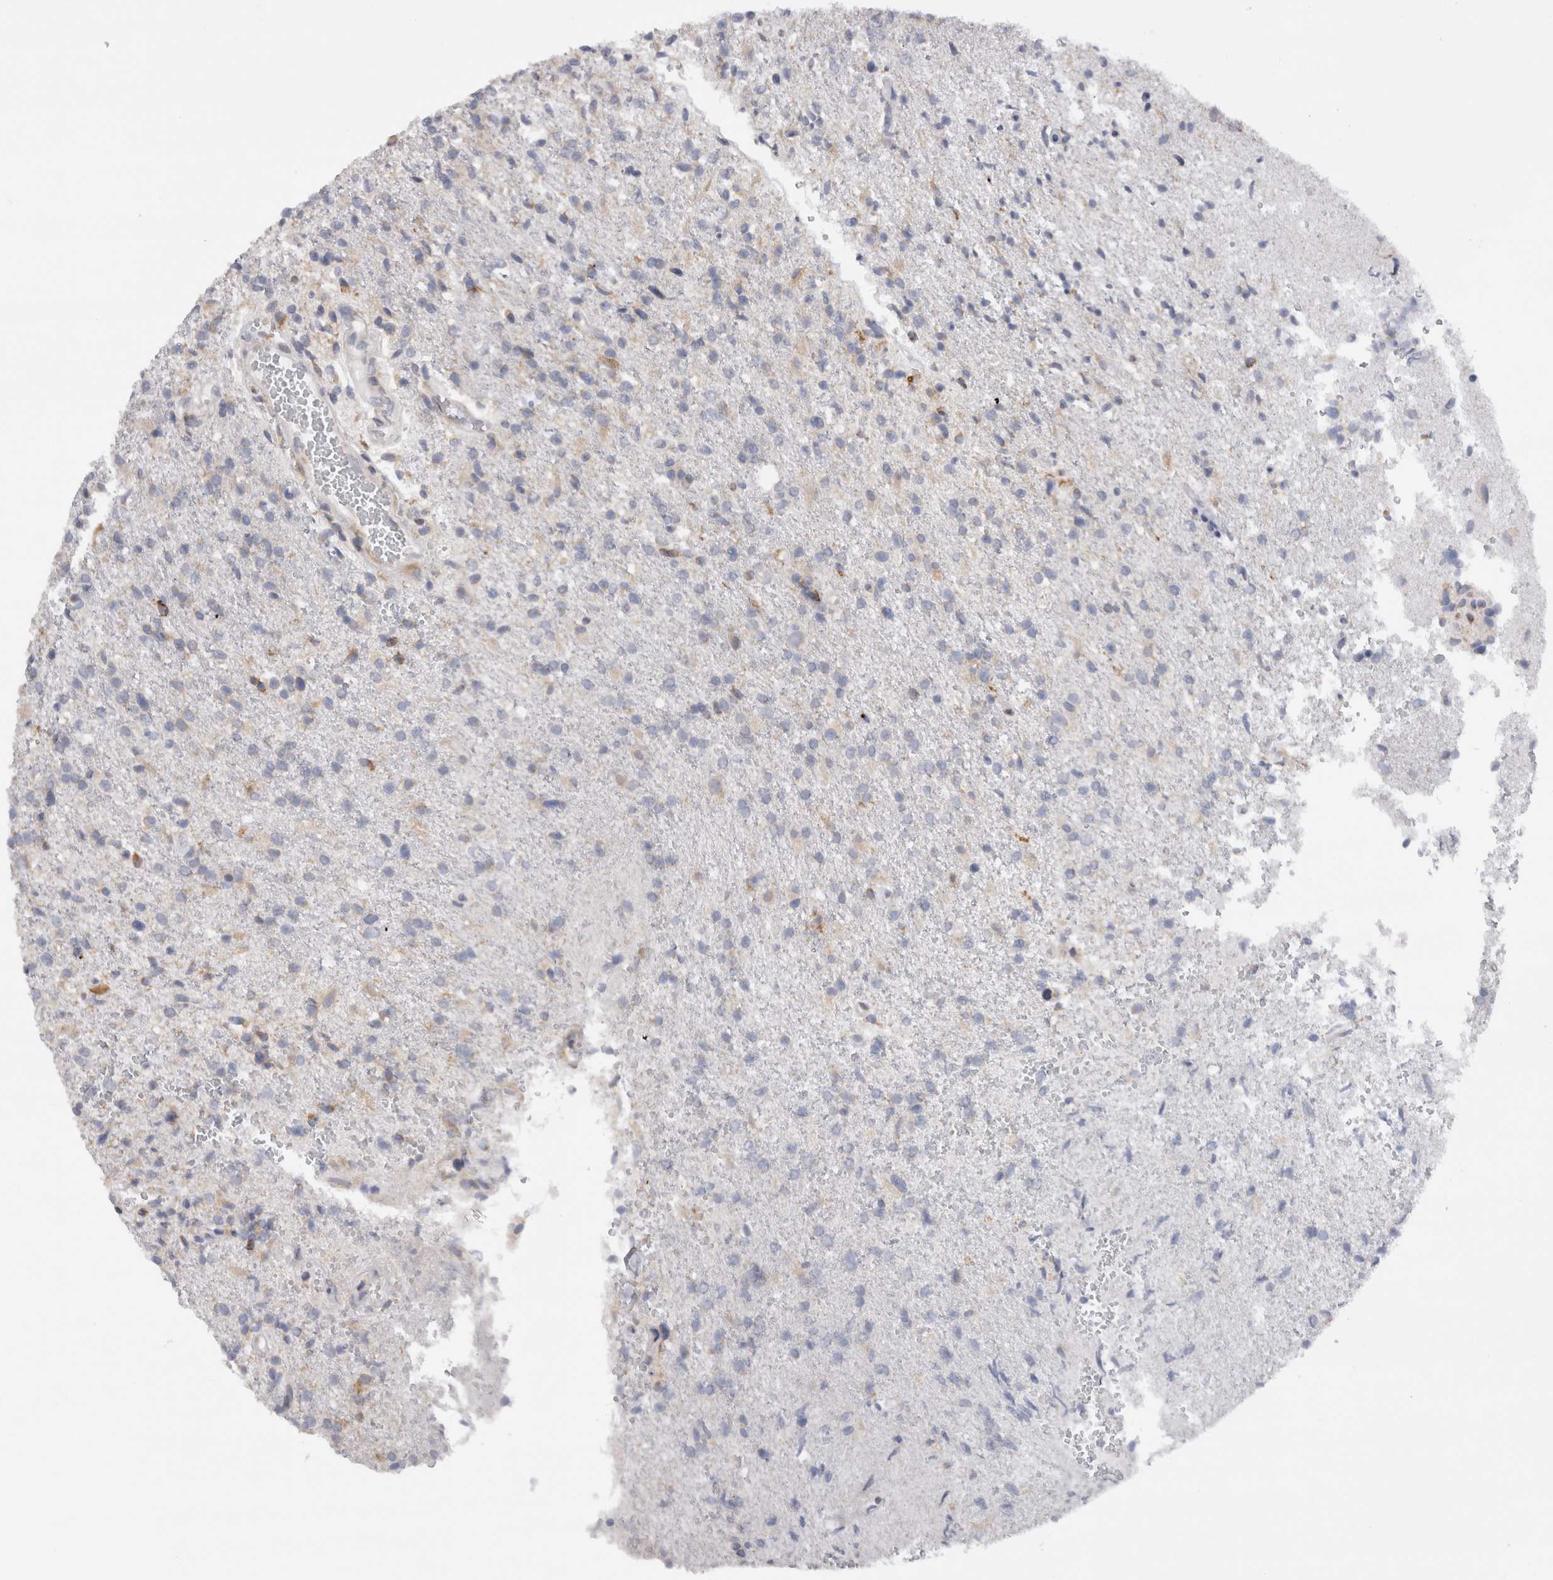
{"staining": {"intensity": "negative", "quantity": "none", "location": "none"}, "tissue": "glioma", "cell_type": "Tumor cells", "image_type": "cancer", "snomed": [{"axis": "morphology", "description": "Glioma, malignant, High grade"}, {"axis": "topography", "description": "Brain"}], "caption": "The IHC histopathology image has no significant expression in tumor cells of glioma tissue.", "gene": "VCPIP1", "patient": {"sex": "male", "age": 72}}